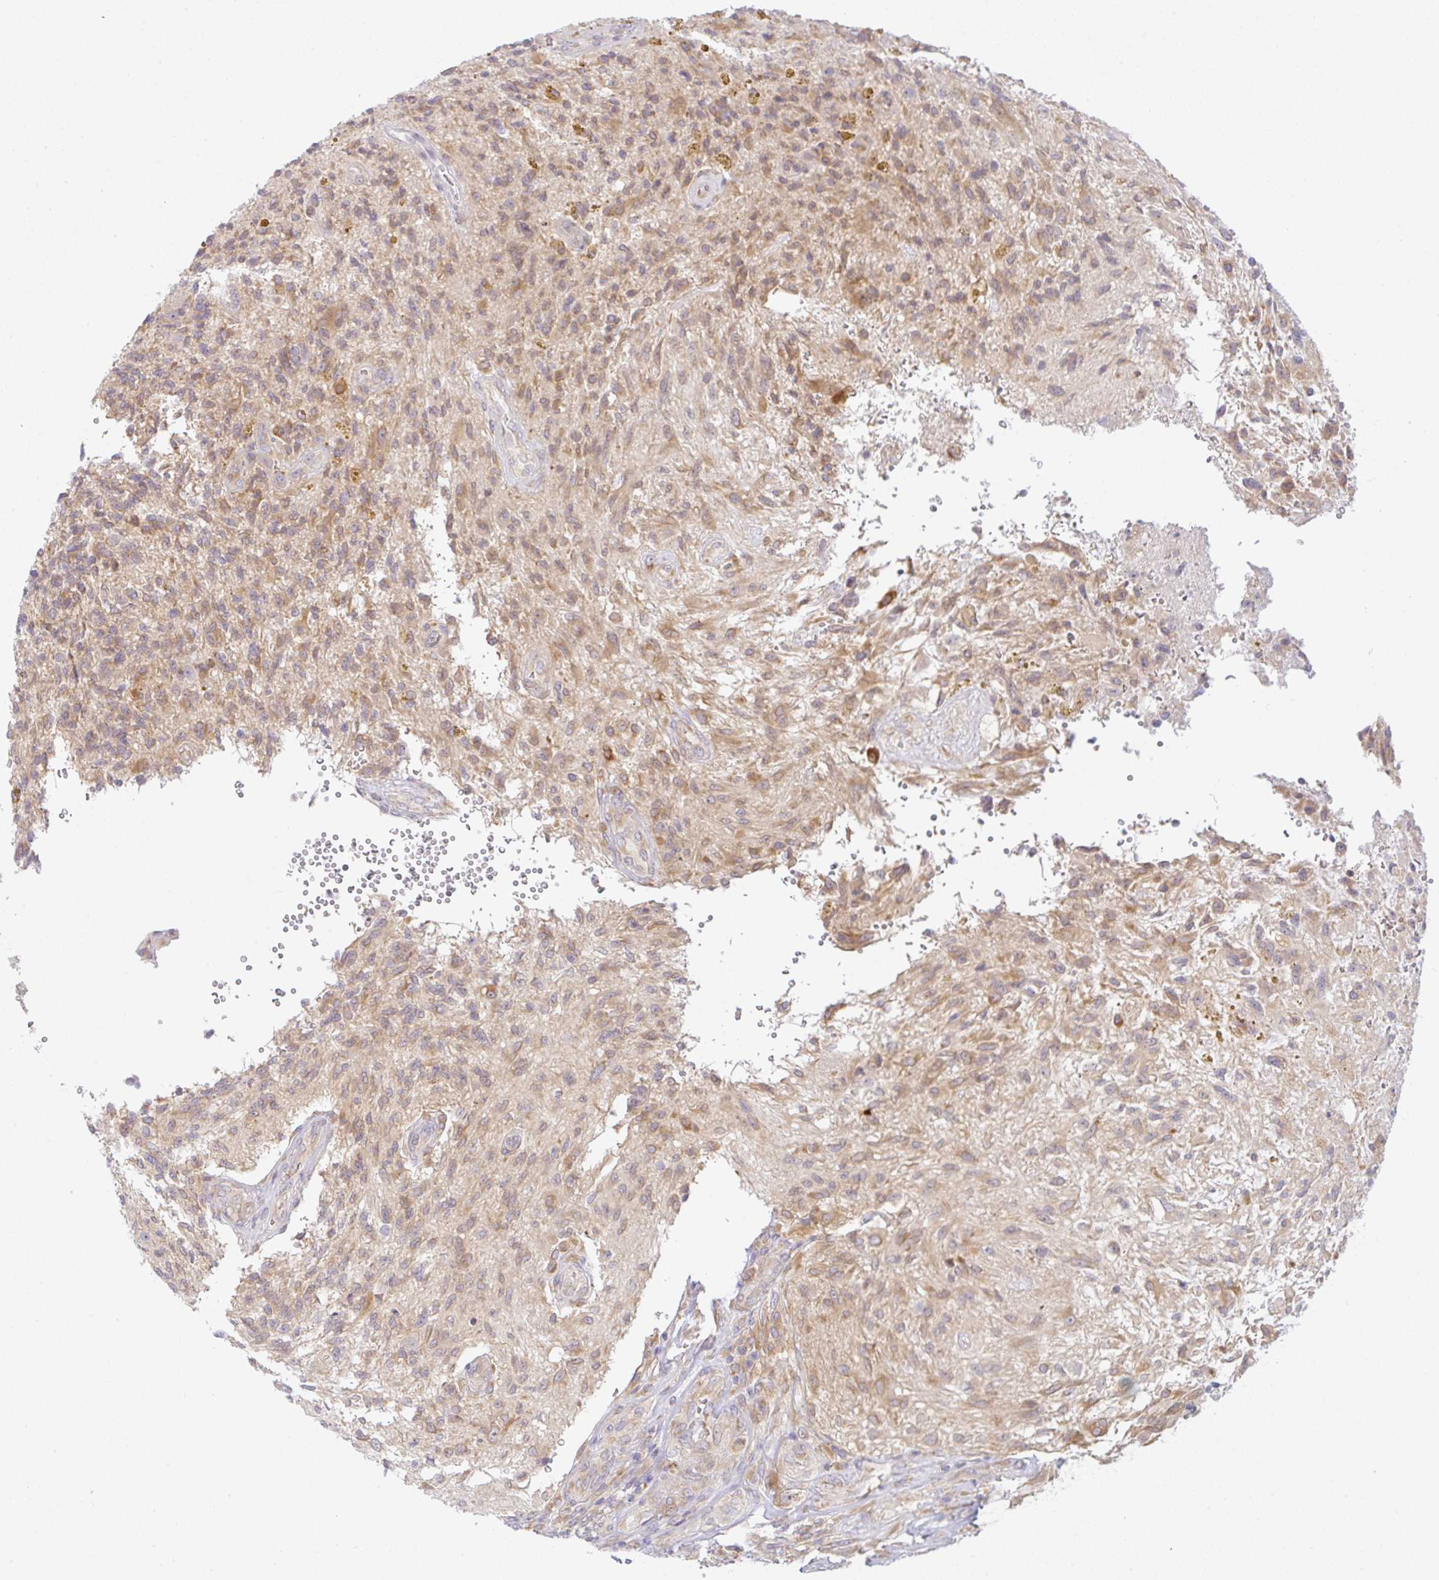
{"staining": {"intensity": "moderate", "quantity": ">75%", "location": "cytoplasmic/membranous"}, "tissue": "glioma", "cell_type": "Tumor cells", "image_type": "cancer", "snomed": [{"axis": "morphology", "description": "Glioma, malignant, High grade"}, {"axis": "topography", "description": "Brain"}], "caption": "A histopathology image of malignant glioma (high-grade) stained for a protein shows moderate cytoplasmic/membranous brown staining in tumor cells.", "gene": "DERL2", "patient": {"sex": "male", "age": 56}}